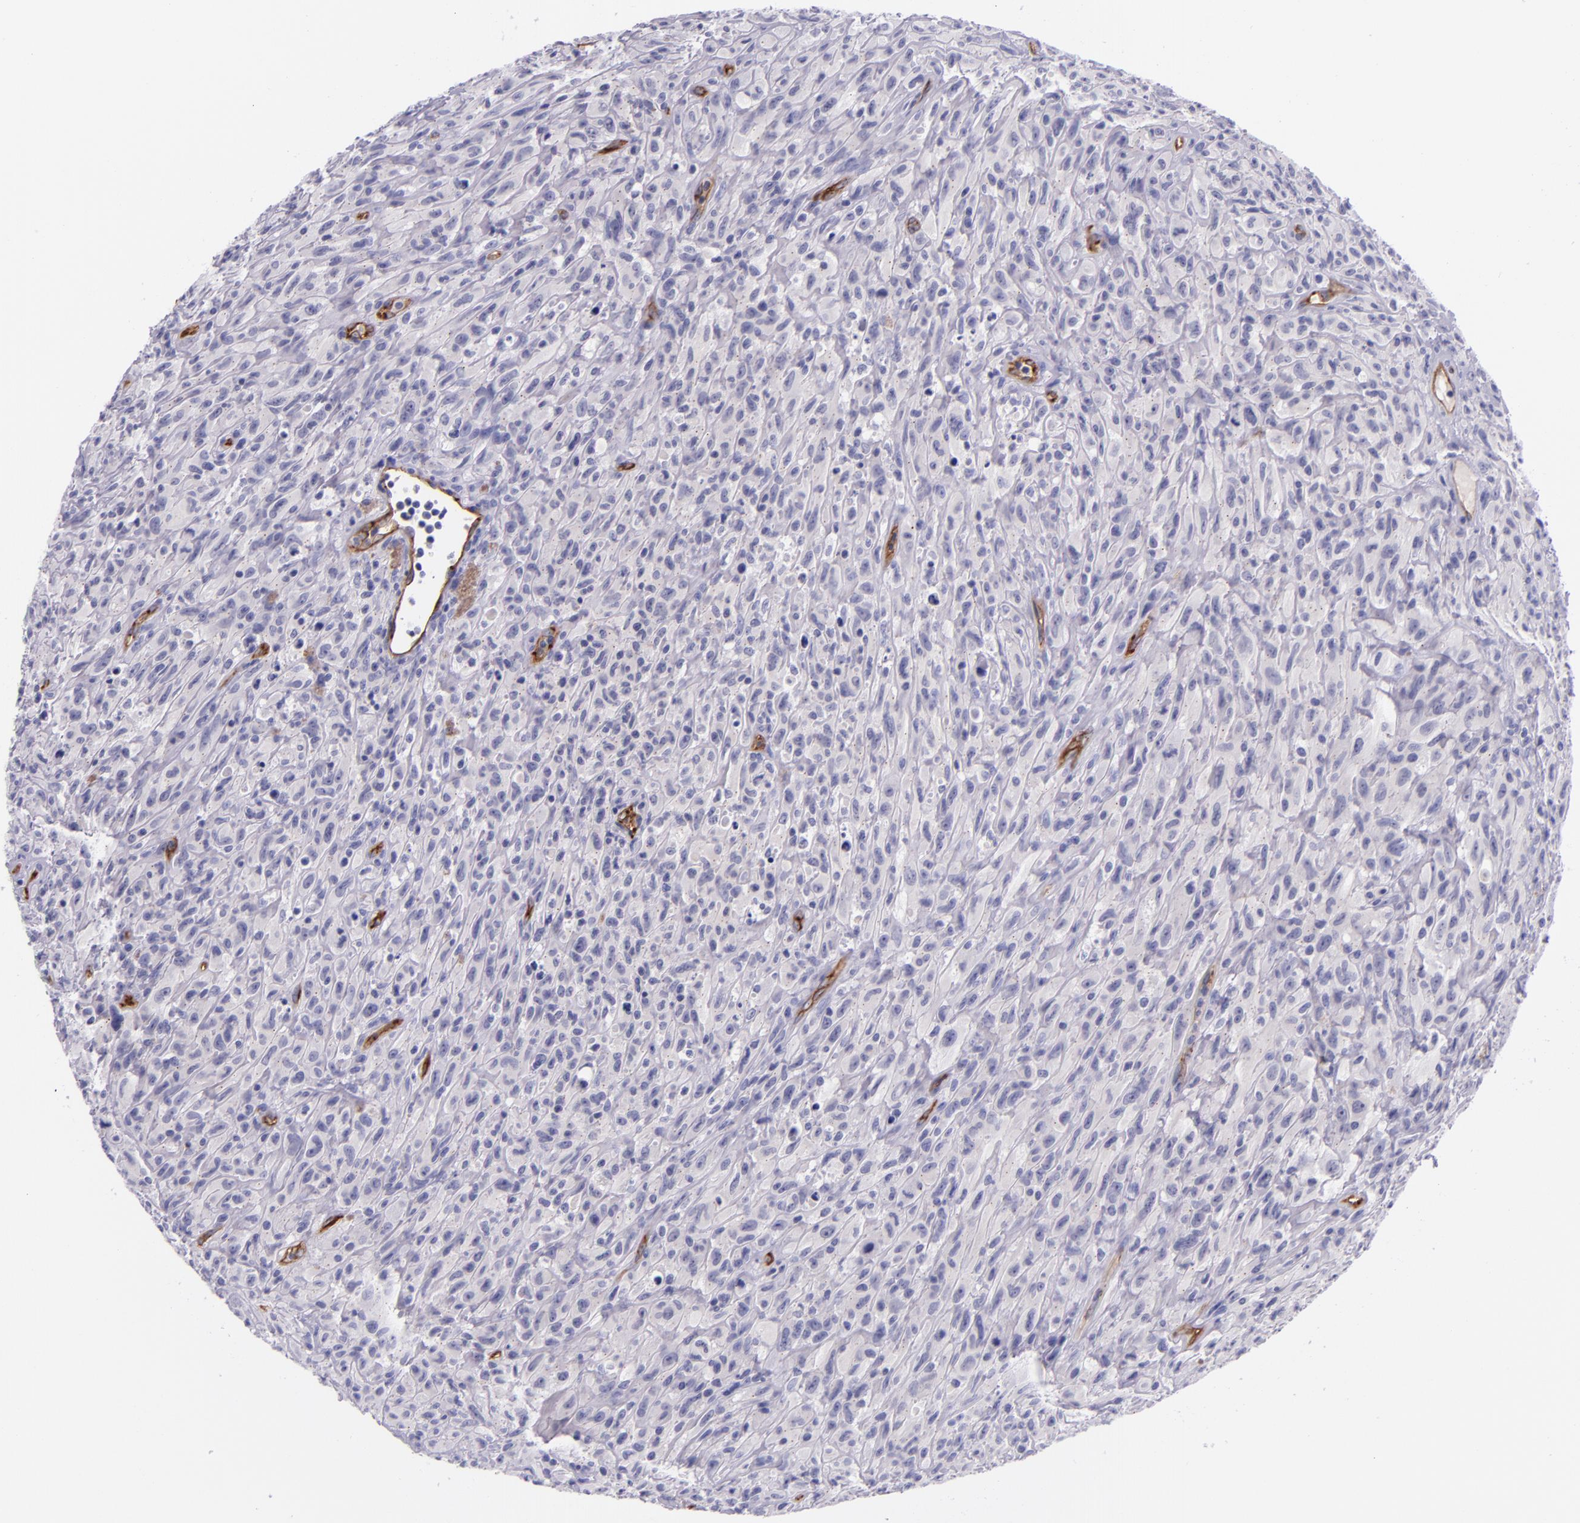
{"staining": {"intensity": "negative", "quantity": "none", "location": "none"}, "tissue": "glioma", "cell_type": "Tumor cells", "image_type": "cancer", "snomed": [{"axis": "morphology", "description": "Glioma, malignant, High grade"}, {"axis": "topography", "description": "Brain"}], "caption": "High magnification brightfield microscopy of glioma stained with DAB (brown) and counterstained with hematoxylin (blue): tumor cells show no significant expression.", "gene": "NOS3", "patient": {"sex": "male", "age": 48}}